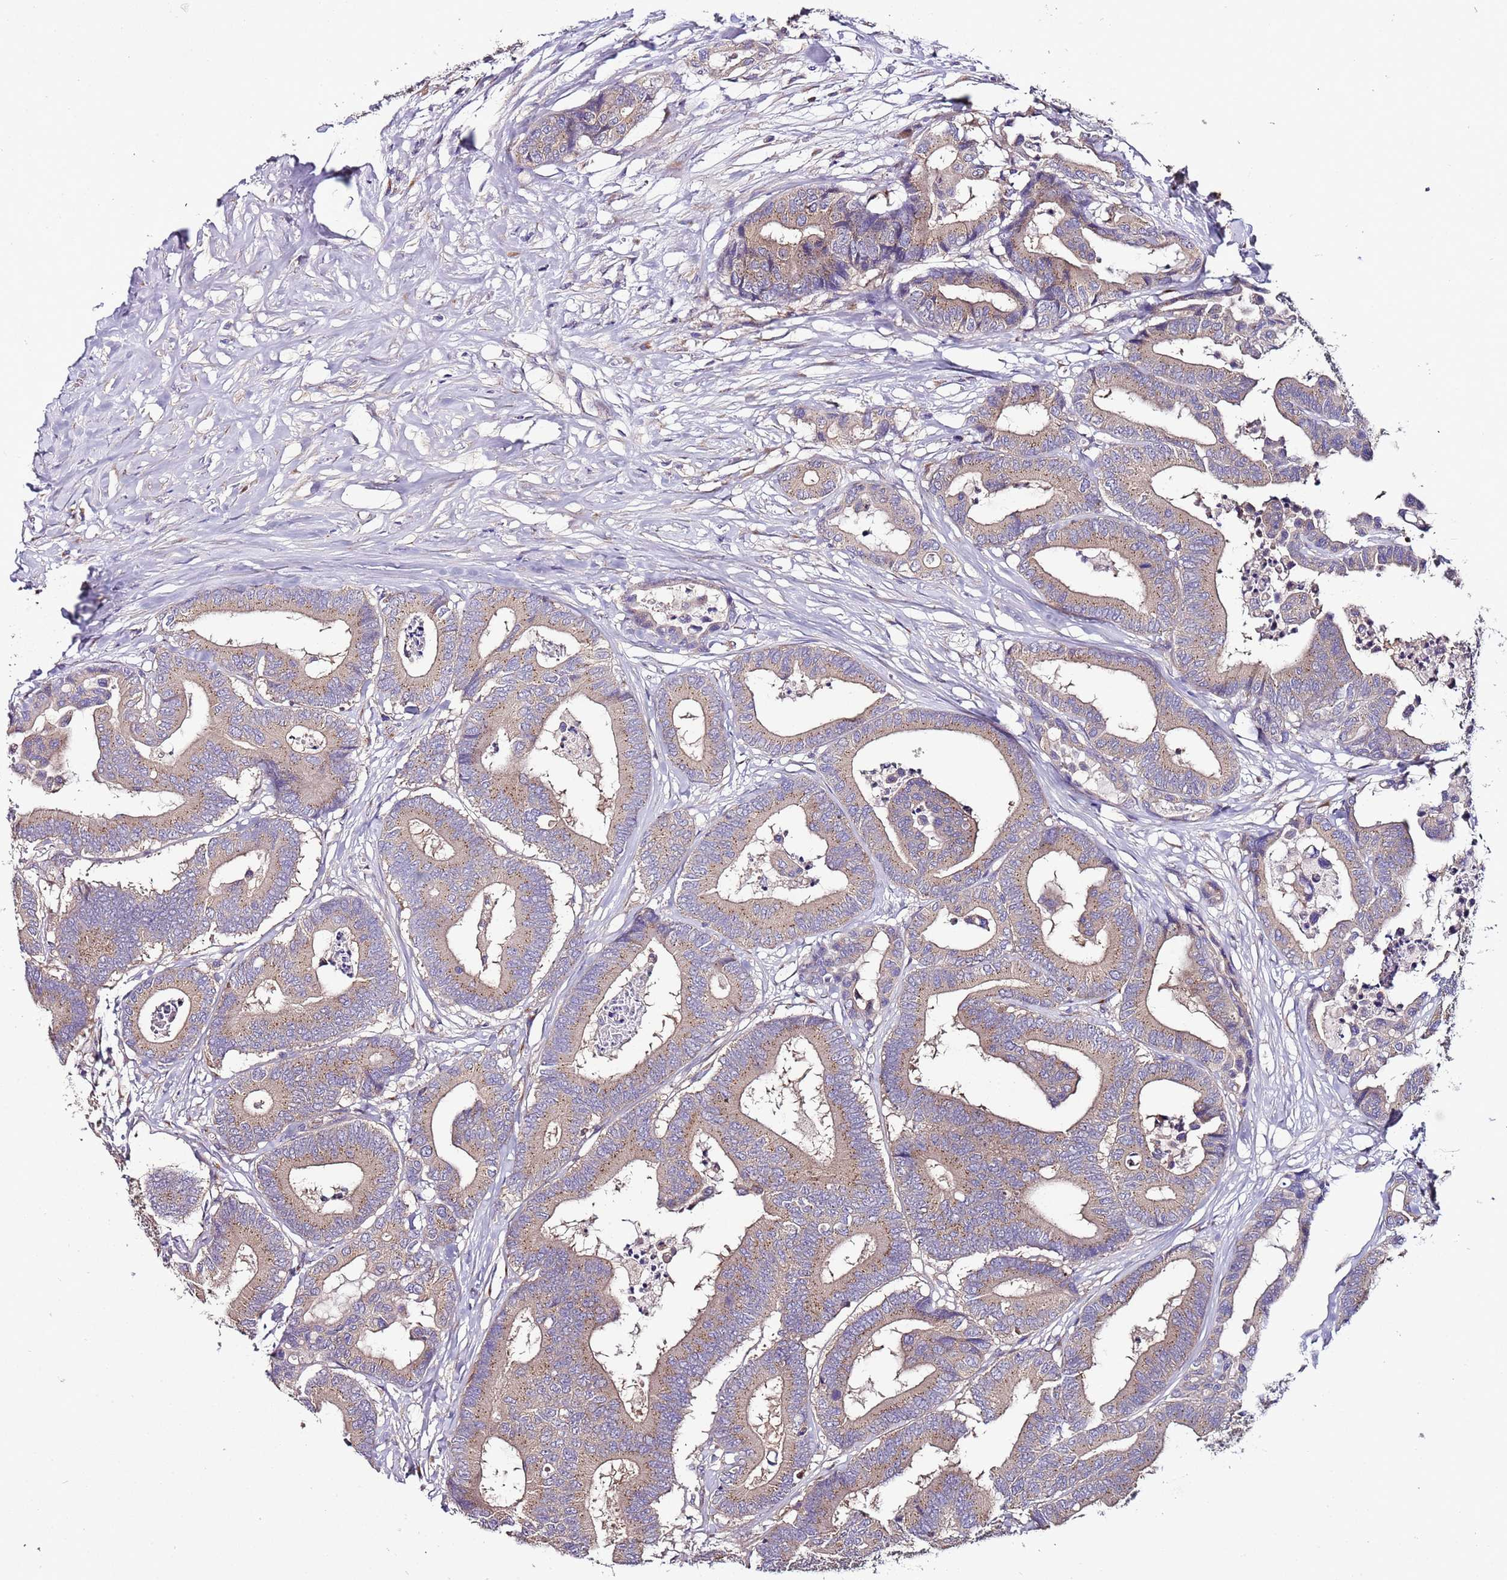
{"staining": {"intensity": "weak", "quantity": ">75%", "location": "cytoplasmic/membranous"}, "tissue": "colorectal cancer", "cell_type": "Tumor cells", "image_type": "cancer", "snomed": [{"axis": "morphology", "description": "Normal tissue, NOS"}, {"axis": "morphology", "description": "Adenocarcinoma, NOS"}, {"axis": "topography", "description": "Colon"}], "caption": "Immunohistochemistry (DAB (3,3'-diaminobenzidine)) staining of colorectal cancer (adenocarcinoma) shows weak cytoplasmic/membranous protein expression in approximately >75% of tumor cells.", "gene": "FAM20A", "patient": {"sex": "male", "age": 82}}